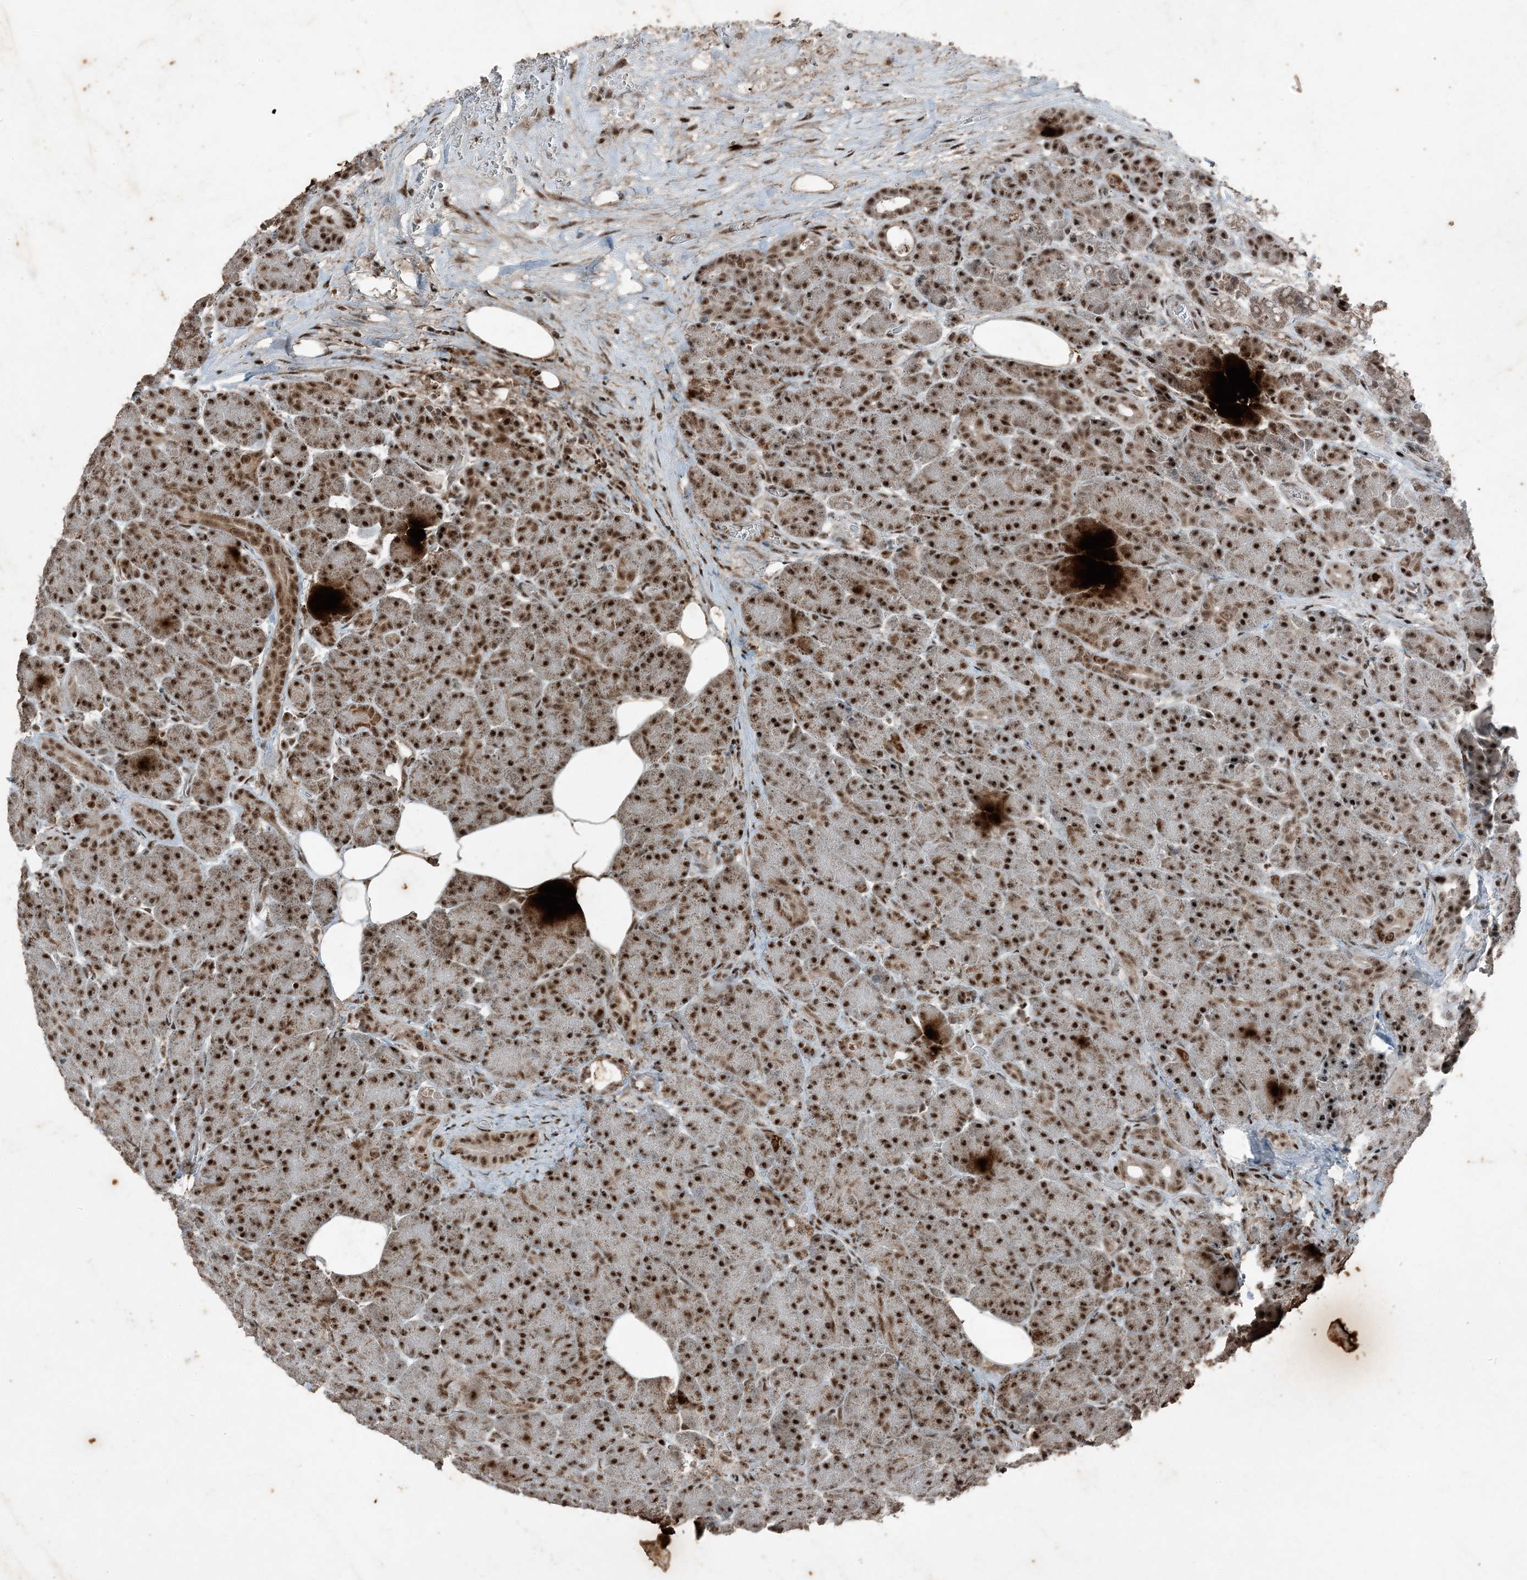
{"staining": {"intensity": "strong", "quantity": ">75%", "location": "cytoplasmic/membranous,nuclear"}, "tissue": "pancreas", "cell_type": "Exocrine glandular cells", "image_type": "normal", "snomed": [{"axis": "morphology", "description": "Normal tissue, NOS"}, {"axis": "topography", "description": "Pancreas"}], "caption": "Brown immunohistochemical staining in benign human pancreas displays strong cytoplasmic/membranous,nuclear expression in about >75% of exocrine glandular cells.", "gene": "TADA2B", "patient": {"sex": "male", "age": 63}}